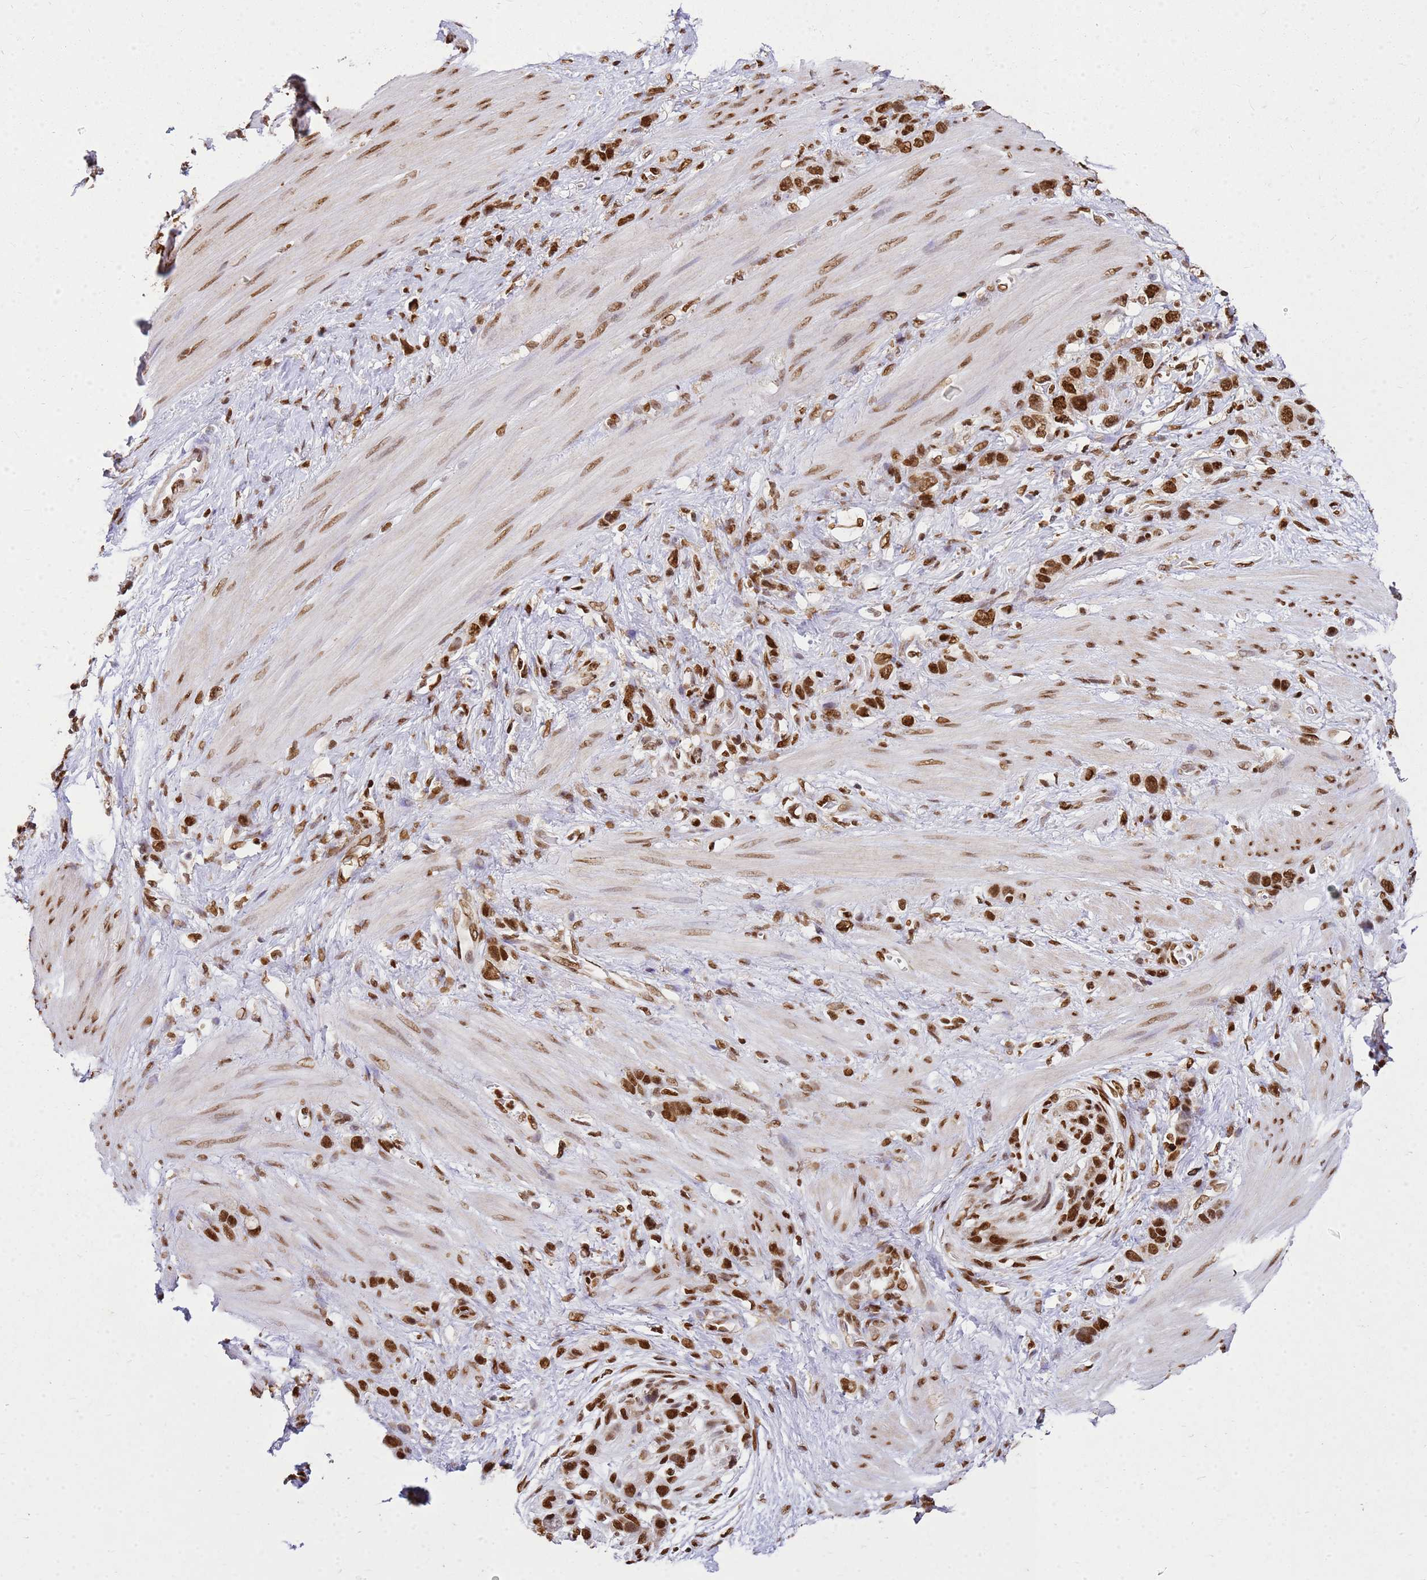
{"staining": {"intensity": "strong", "quantity": ">75%", "location": "nuclear"}, "tissue": "stomach cancer", "cell_type": "Tumor cells", "image_type": "cancer", "snomed": [{"axis": "morphology", "description": "Adenocarcinoma, NOS"}, {"axis": "morphology", "description": "Adenocarcinoma, High grade"}, {"axis": "topography", "description": "Stomach, upper"}, {"axis": "topography", "description": "Stomach, lower"}], "caption": "Tumor cells show strong nuclear positivity in approximately >75% of cells in stomach cancer.", "gene": "APEX1", "patient": {"sex": "female", "age": 65}}